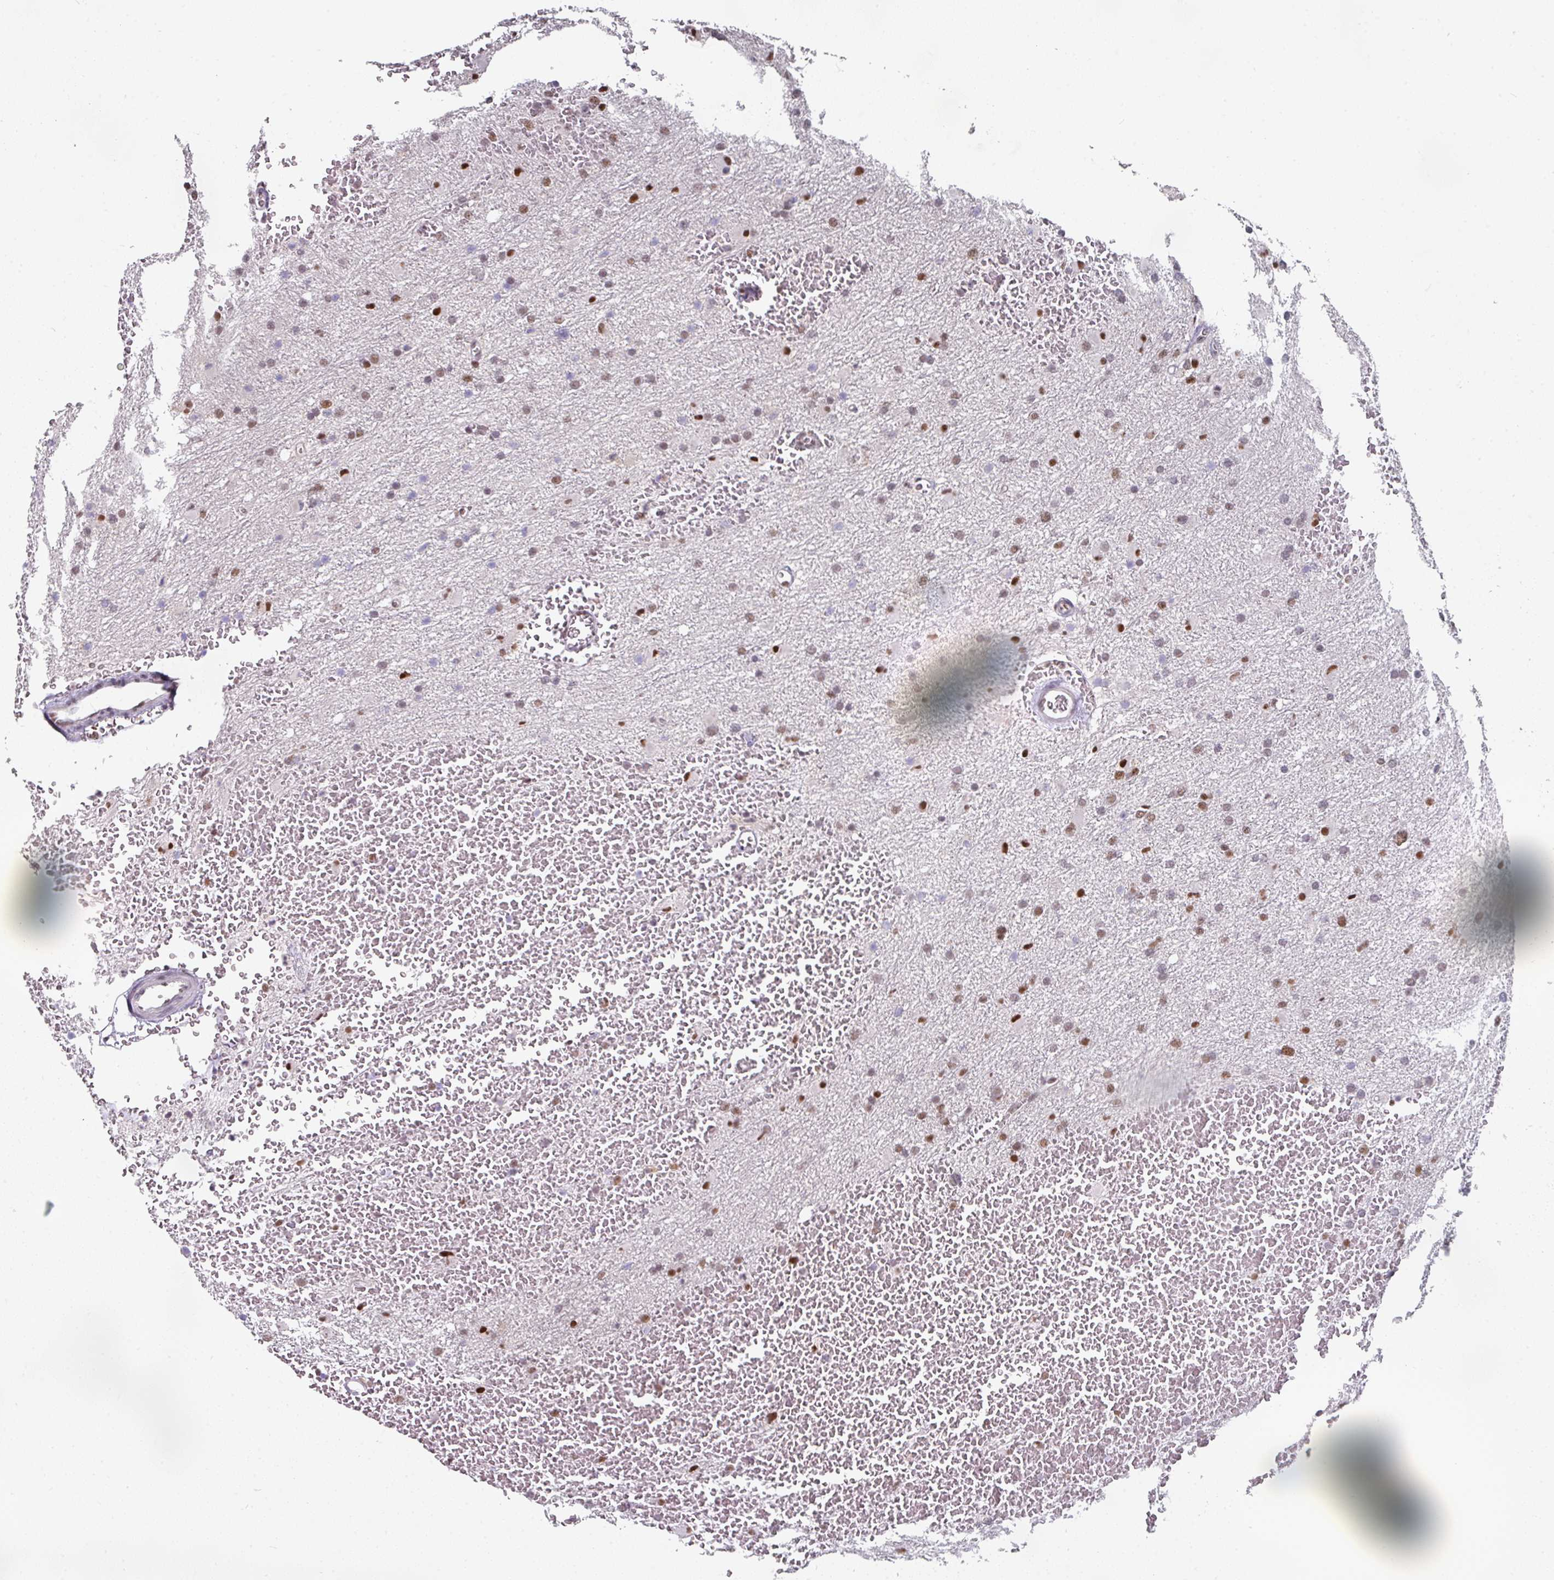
{"staining": {"intensity": "moderate", "quantity": "25%-75%", "location": "nuclear"}, "tissue": "glioma", "cell_type": "Tumor cells", "image_type": "cancer", "snomed": [{"axis": "morphology", "description": "Glioma, malignant, High grade"}, {"axis": "topography", "description": "Cerebral cortex"}], "caption": "IHC (DAB (3,3'-diaminobenzidine)) staining of malignant glioma (high-grade) demonstrates moderate nuclear protein positivity in approximately 25%-75% of tumor cells.", "gene": "RAD50", "patient": {"sex": "female", "age": 36}}